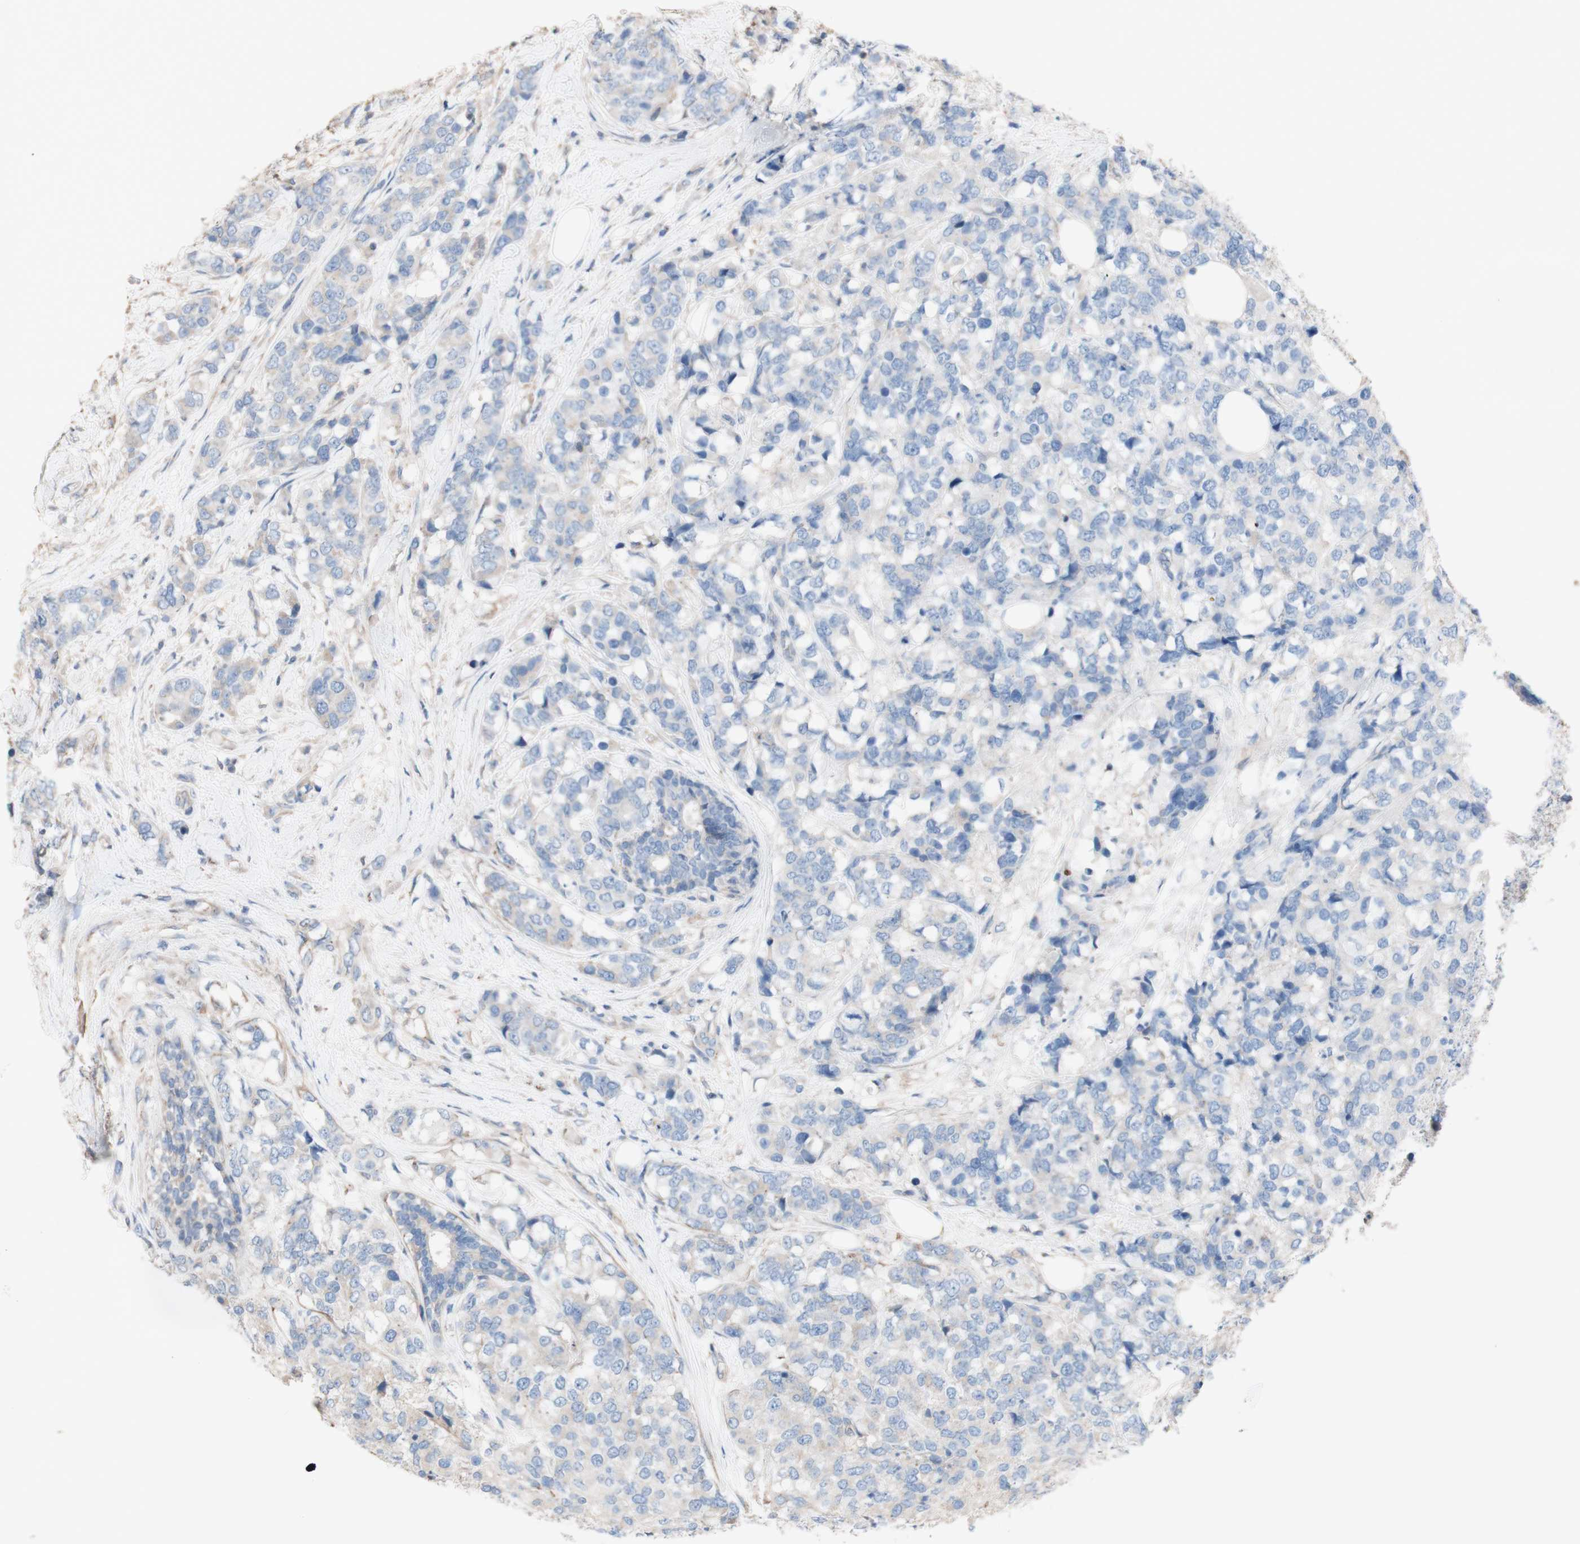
{"staining": {"intensity": "weak", "quantity": "25%-75%", "location": "cytoplasmic/membranous"}, "tissue": "breast cancer", "cell_type": "Tumor cells", "image_type": "cancer", "snomed": [{"axis": "morphology", "description": "Lobular carcinoma"}, {"axis": "topography", "description": "Breast"}], "caption": "Lobular carcinoma (breast) was stained to show a protein in brown. There is low levels of weak cytoplasmic/membranous expression in about 25%-75% of tumor cells.", "gene": "COPB1", "patient": {"sex": "female", "age": 59}}